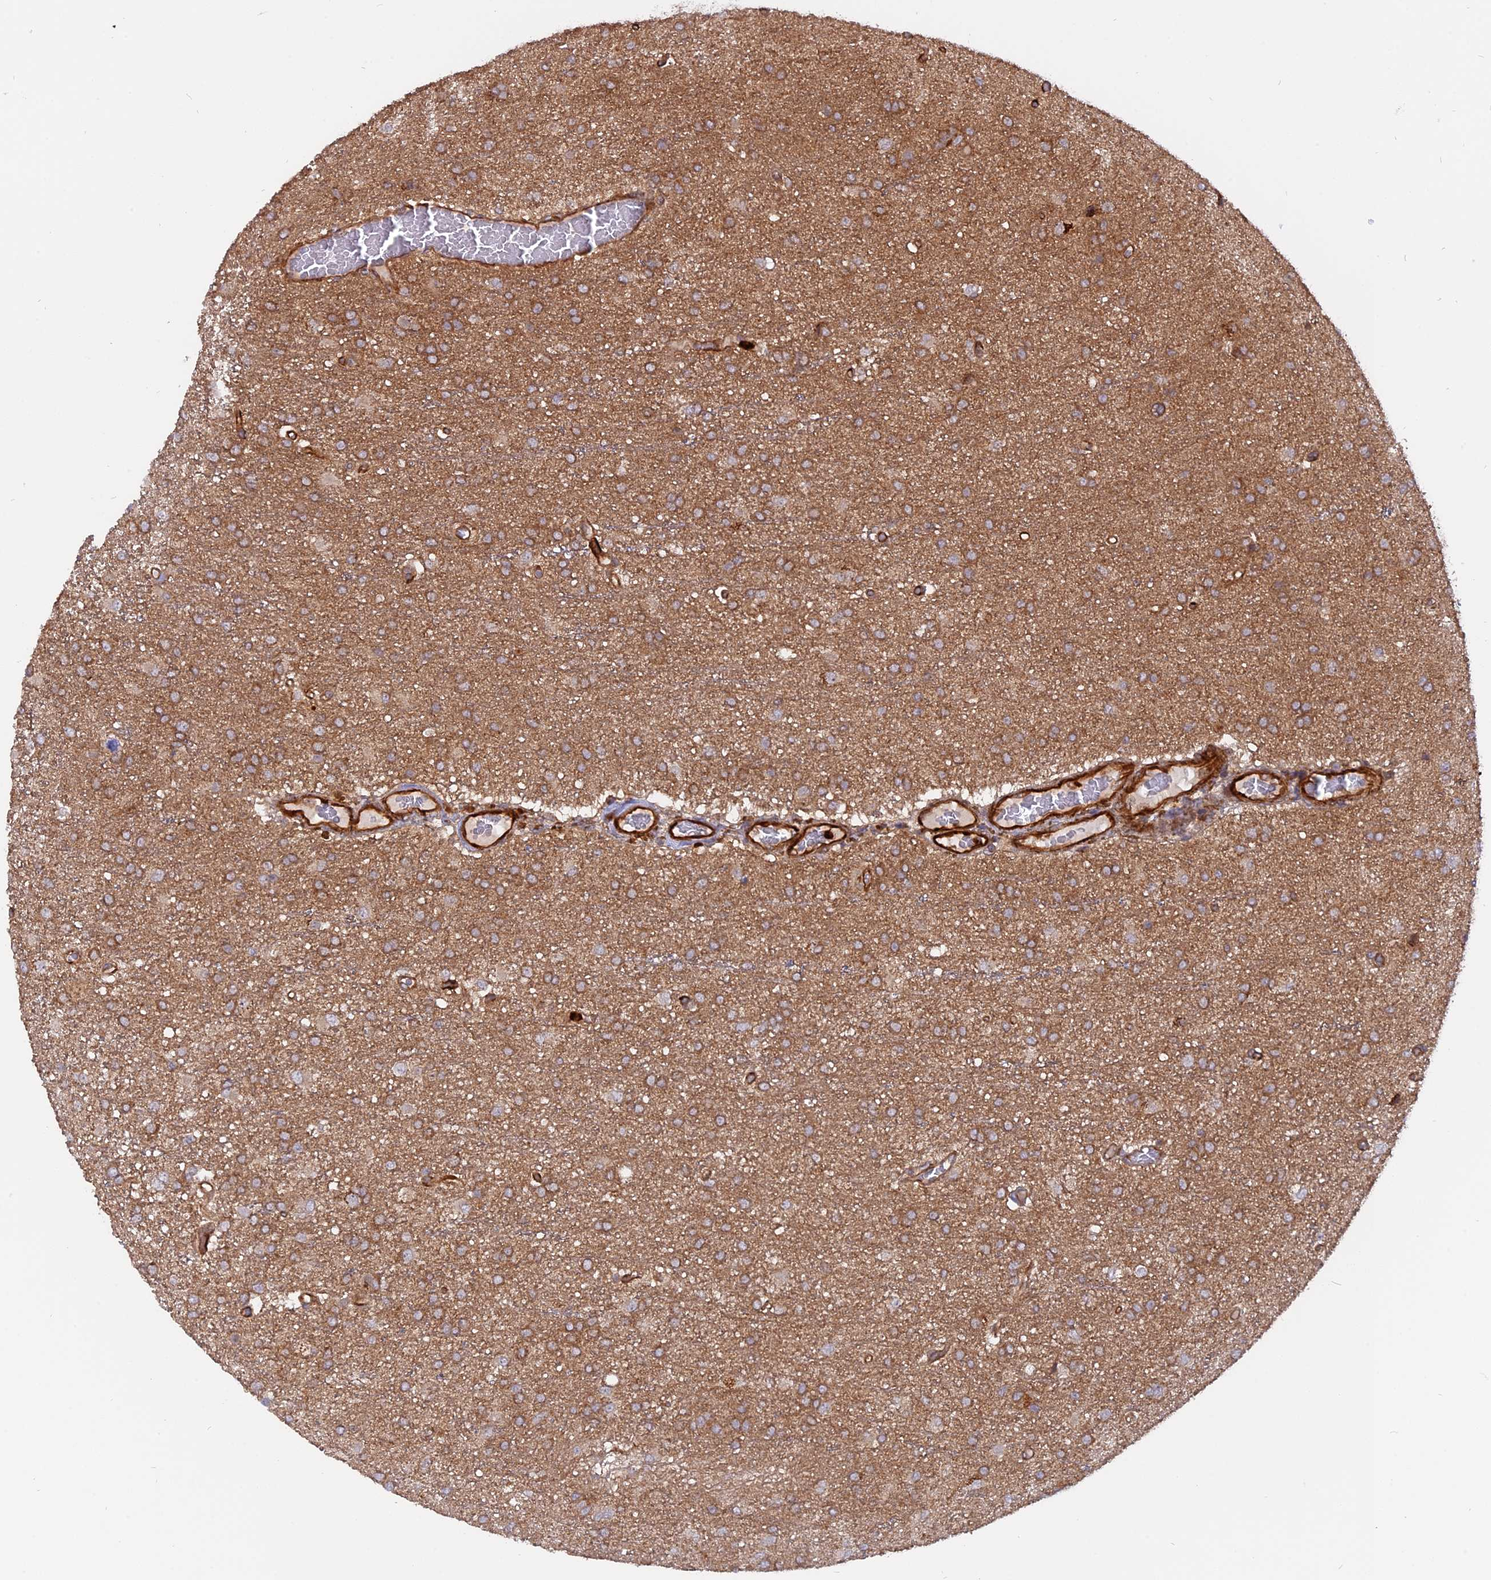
{"staining": {"intensity": "moderate", "quantity": ">75%", "location": "cytoplasmic/membranous"}, "tissue": "glioma", "cell_type": "Tumor cells", "image_type": "cancer", "snomed": [{"axis": "morphology", "description": "Glioma, malignant, High grade"}, {"axis": "topography", "description": "Brain"}], "caption": "Immunohistochemical staining of glioma reveals medium levels of moderate cytoplasmic/membranous protein expression in approximately >75% of tumor cells. (brown staining indicates protein expression, while blue staining denotes nuclei).", "gene": "PHLDB3", "patient": {"sex": "female", "age": 74}}